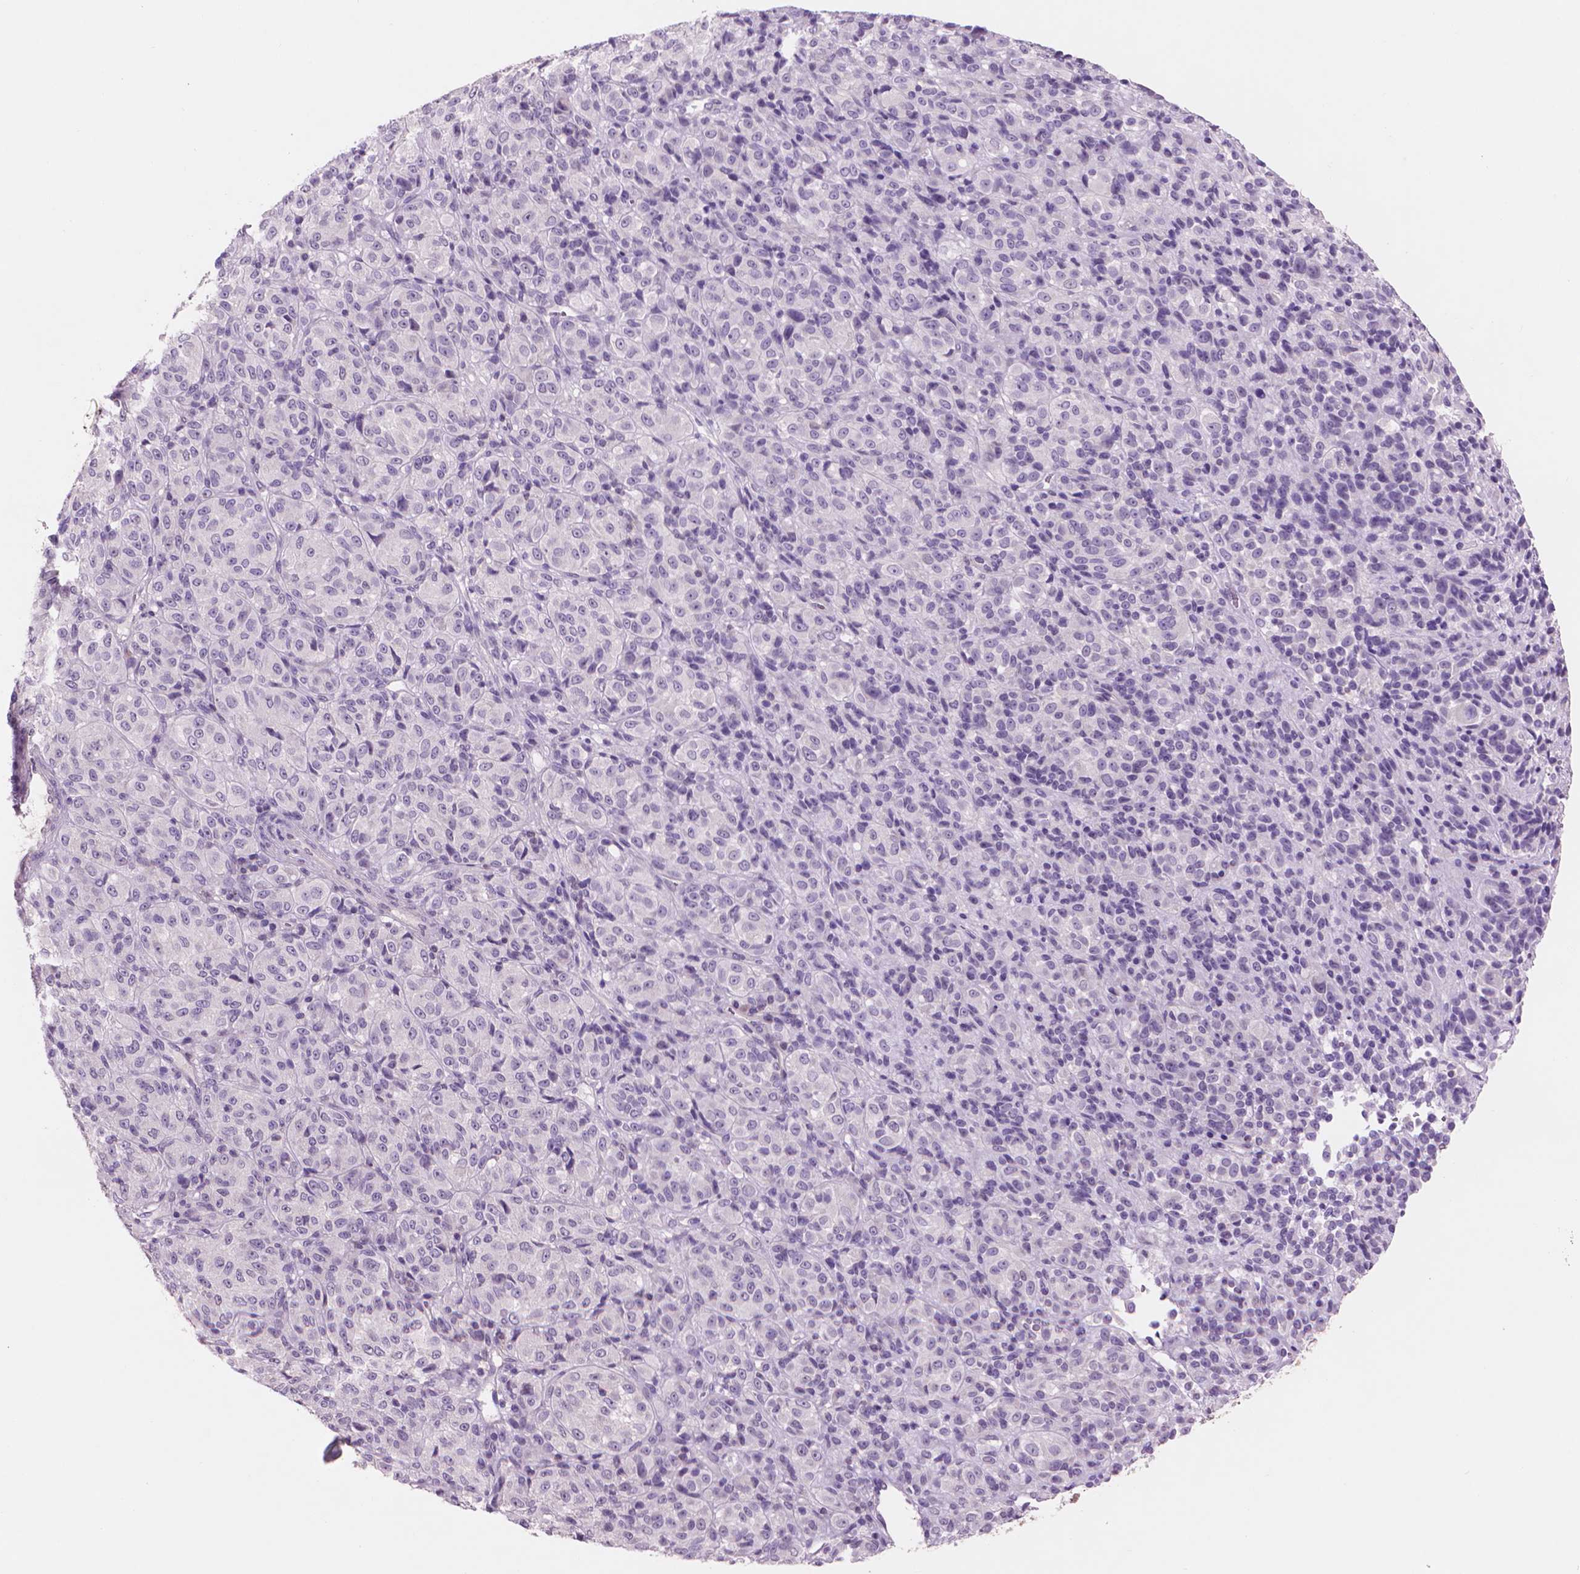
{"staining": {"intensity": "negative", "quantity": "none", "location": "none"}, "tissue": "melanoma", "cell_type": "Tumor cells", "image_type": "cancer", "snomed": [{"axis": "morphology", "description": "Malignant melanoma, Metastatic site"}, {"axis": "topography", "description": "Brain"}], "caption": "Histopathology image shows no protein staining in tumor cells of melanoma tissue.", "gene": "ENO2", "patient": {"sex": "female", "age": 56}}